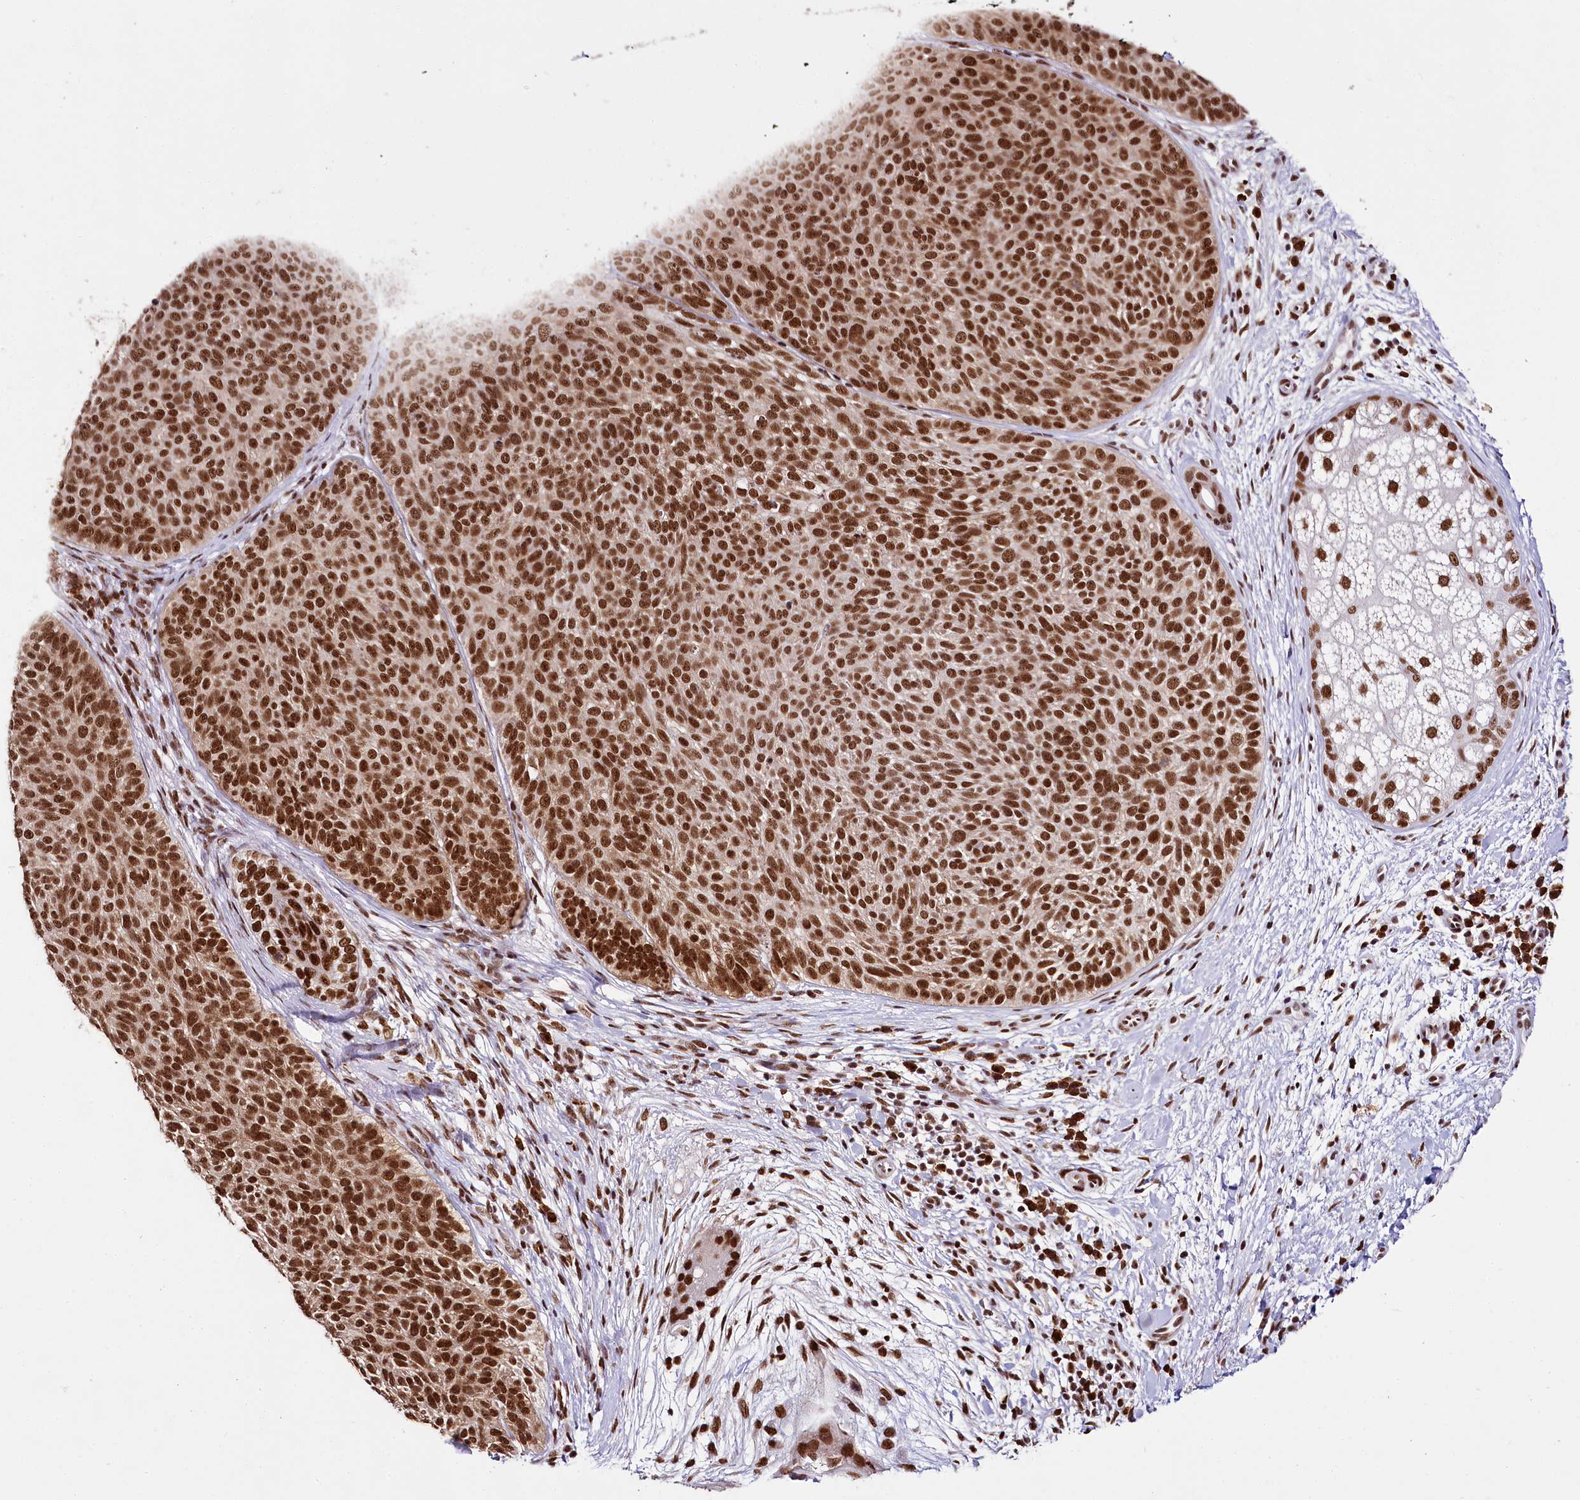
{"staining": {"intensity": "strong", "quantity": ">75%", "location": "nuclear"}, "tissue": "skin cancer", "cell_type": "Tumor cells", "image_type": "cancer", "snomed": [{"axis": "morphology", "description": "Basal cell carcinoma"}, {"axis": "topography", "description": "Skin"}], "caption": "Human skin basal cell carcinoma stained for a protein (brown) displays strong nuclear positive expression in about >75% of tumor cells.", "gene": "SMARCE1", "patient": {"sex": "male", "age": 85}}